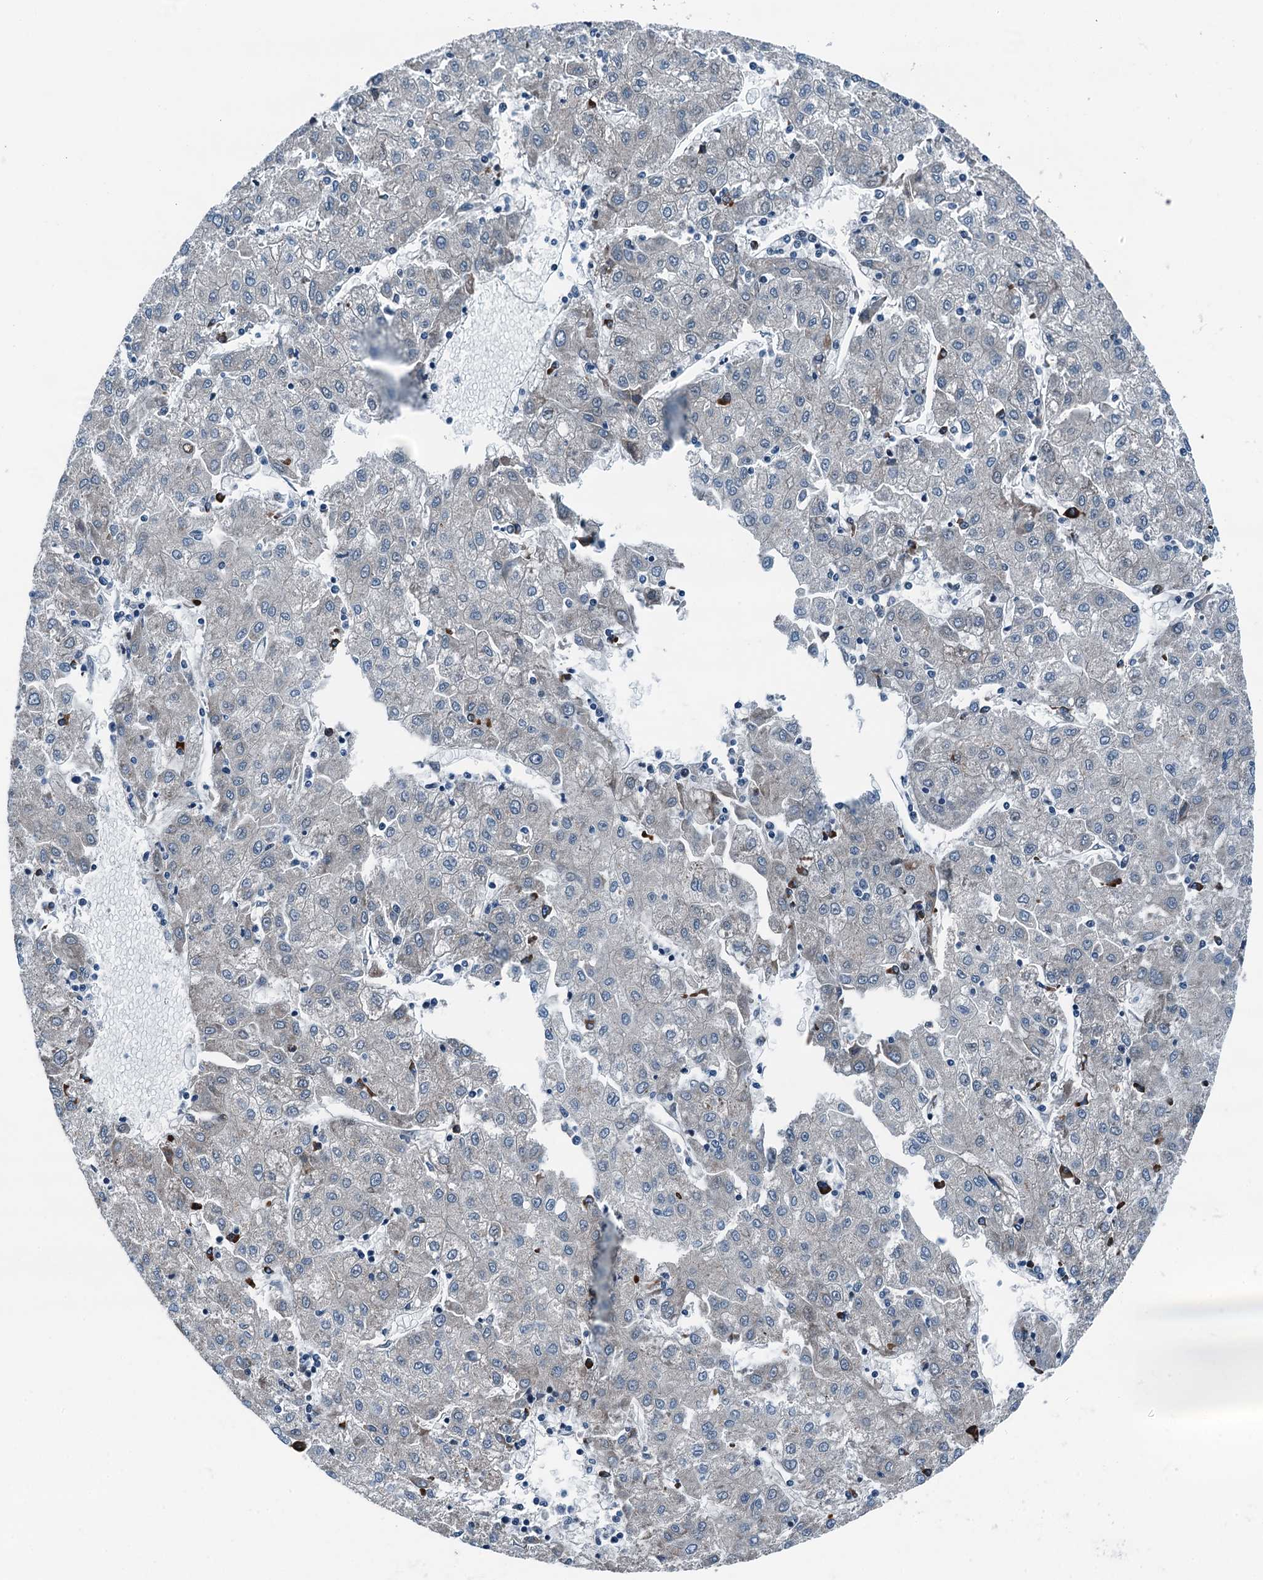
{"staining": {"intensity": "negative", "quantity": "none", "location": "none"}, "tissue": "liver cancer", "cell_type": "Tumor cells", "image_type": "cancer", "snomed": [{"axis": "morphology", "description": "Carcinoma, Hepatocellular, NOS"}, {"axis": "topography", "description": "Liver"}], "caption": "Immunohistochemical staining of liver cancer reveals no significant staining in tumor cells.", "gene": "TAMALIN", "patient": {"sex": "male", "age": 72}}